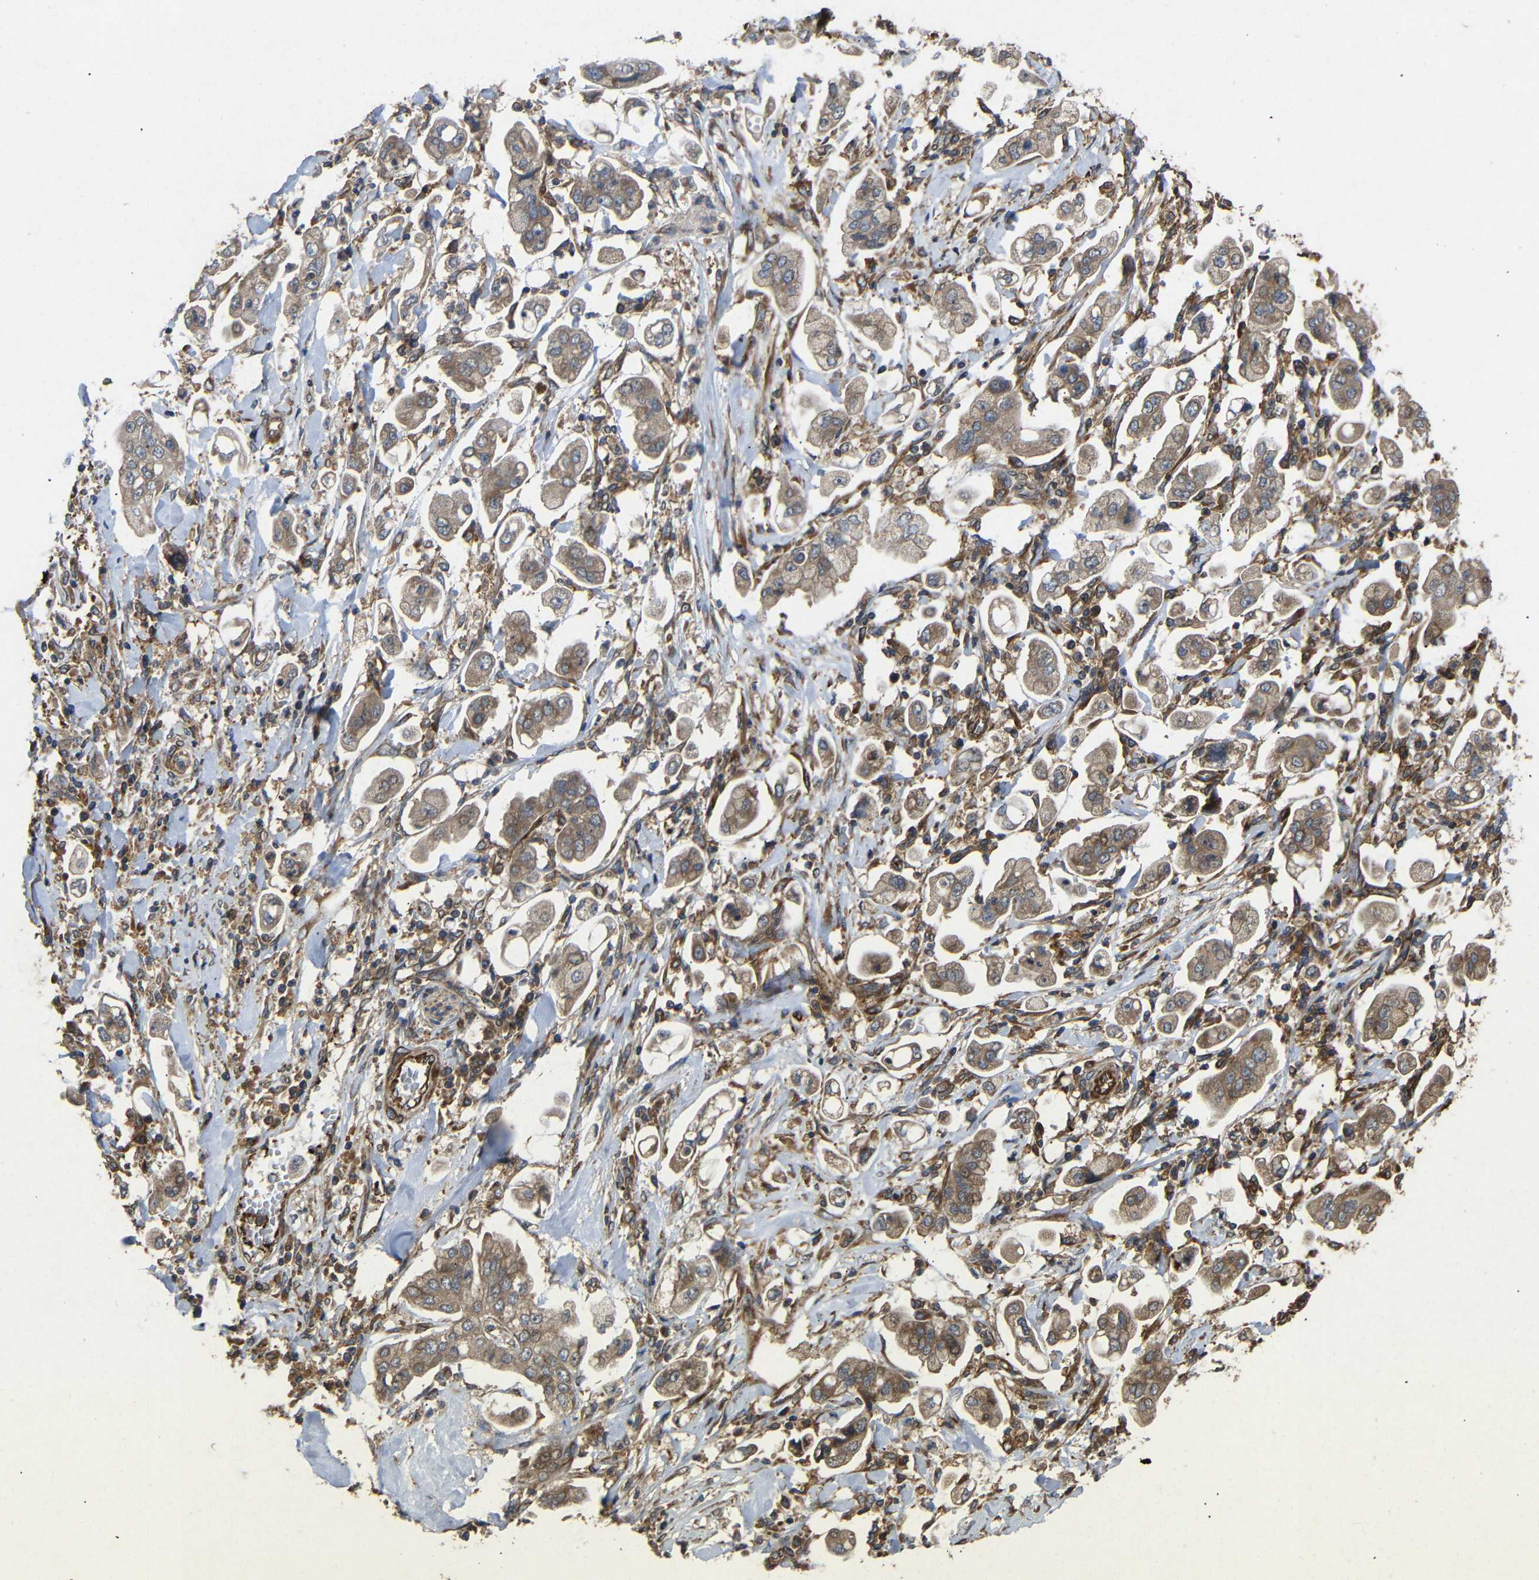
{"staining": {"intensity": "moderate", "quantity": ">75%", "location": "cytoplasmic/membranous"}, "tissue": "stomach cancer", "cell_type": "Tumor cells", "image_type": "cancer", "snomed": [{"axis": "morphology", "description": "Adenocarcinoma, NOS"}, {"axis": "topography", "description": "Stomach"}], "caption": "High-power microscopy captured an immunohistochemistry histopathology image of stomach adenocarcinoma, revealing moderate cytoplasmic/membranous staining in approximately >75% of tumor cells.", "gene": "EIF2S1", "patient": {"sex": "male", "age": 62}}